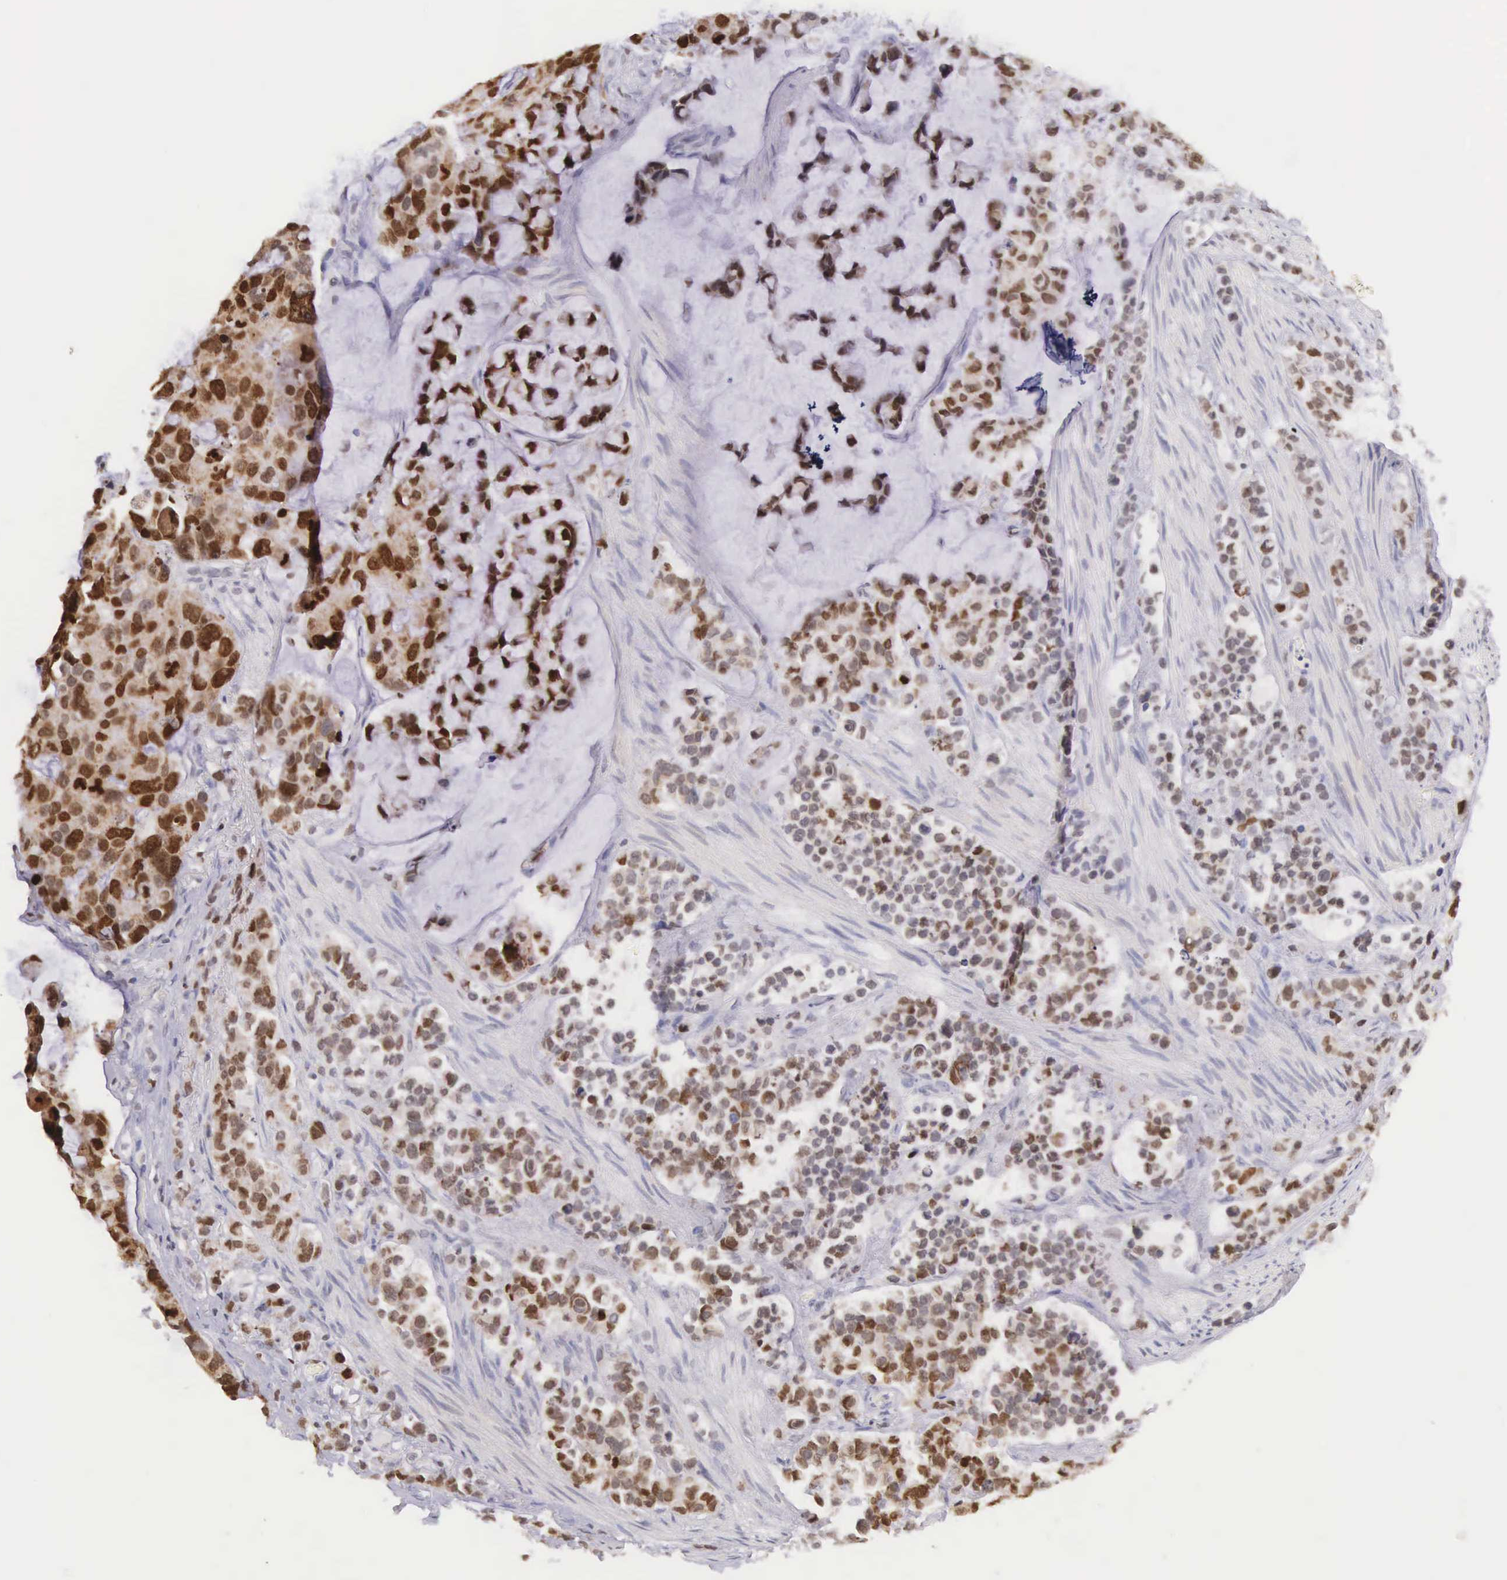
{"staining": {"intensity": "strong", "quantity": ">75%", "location": "nuclear"}, "tissue": "stomach cancer", "cell_type": "Tumor cells", "image_type": "cancer", "snomed": [{"axis": "morphology", "description": "Adenocarcinoma, NOS"}, {"axis": "topography", "description": "Stomach, upper"}], "caption": "Stomach adenocarcinoma stained for a protein exhibits strong nuclear positivity in tumor cells. (Stains: DAB in brown, nuclei in blue, Microscopy: brightfield microscopy at high magnification).", "gene": "VRK1", "patient": {"sex": "male", "age": 71}}